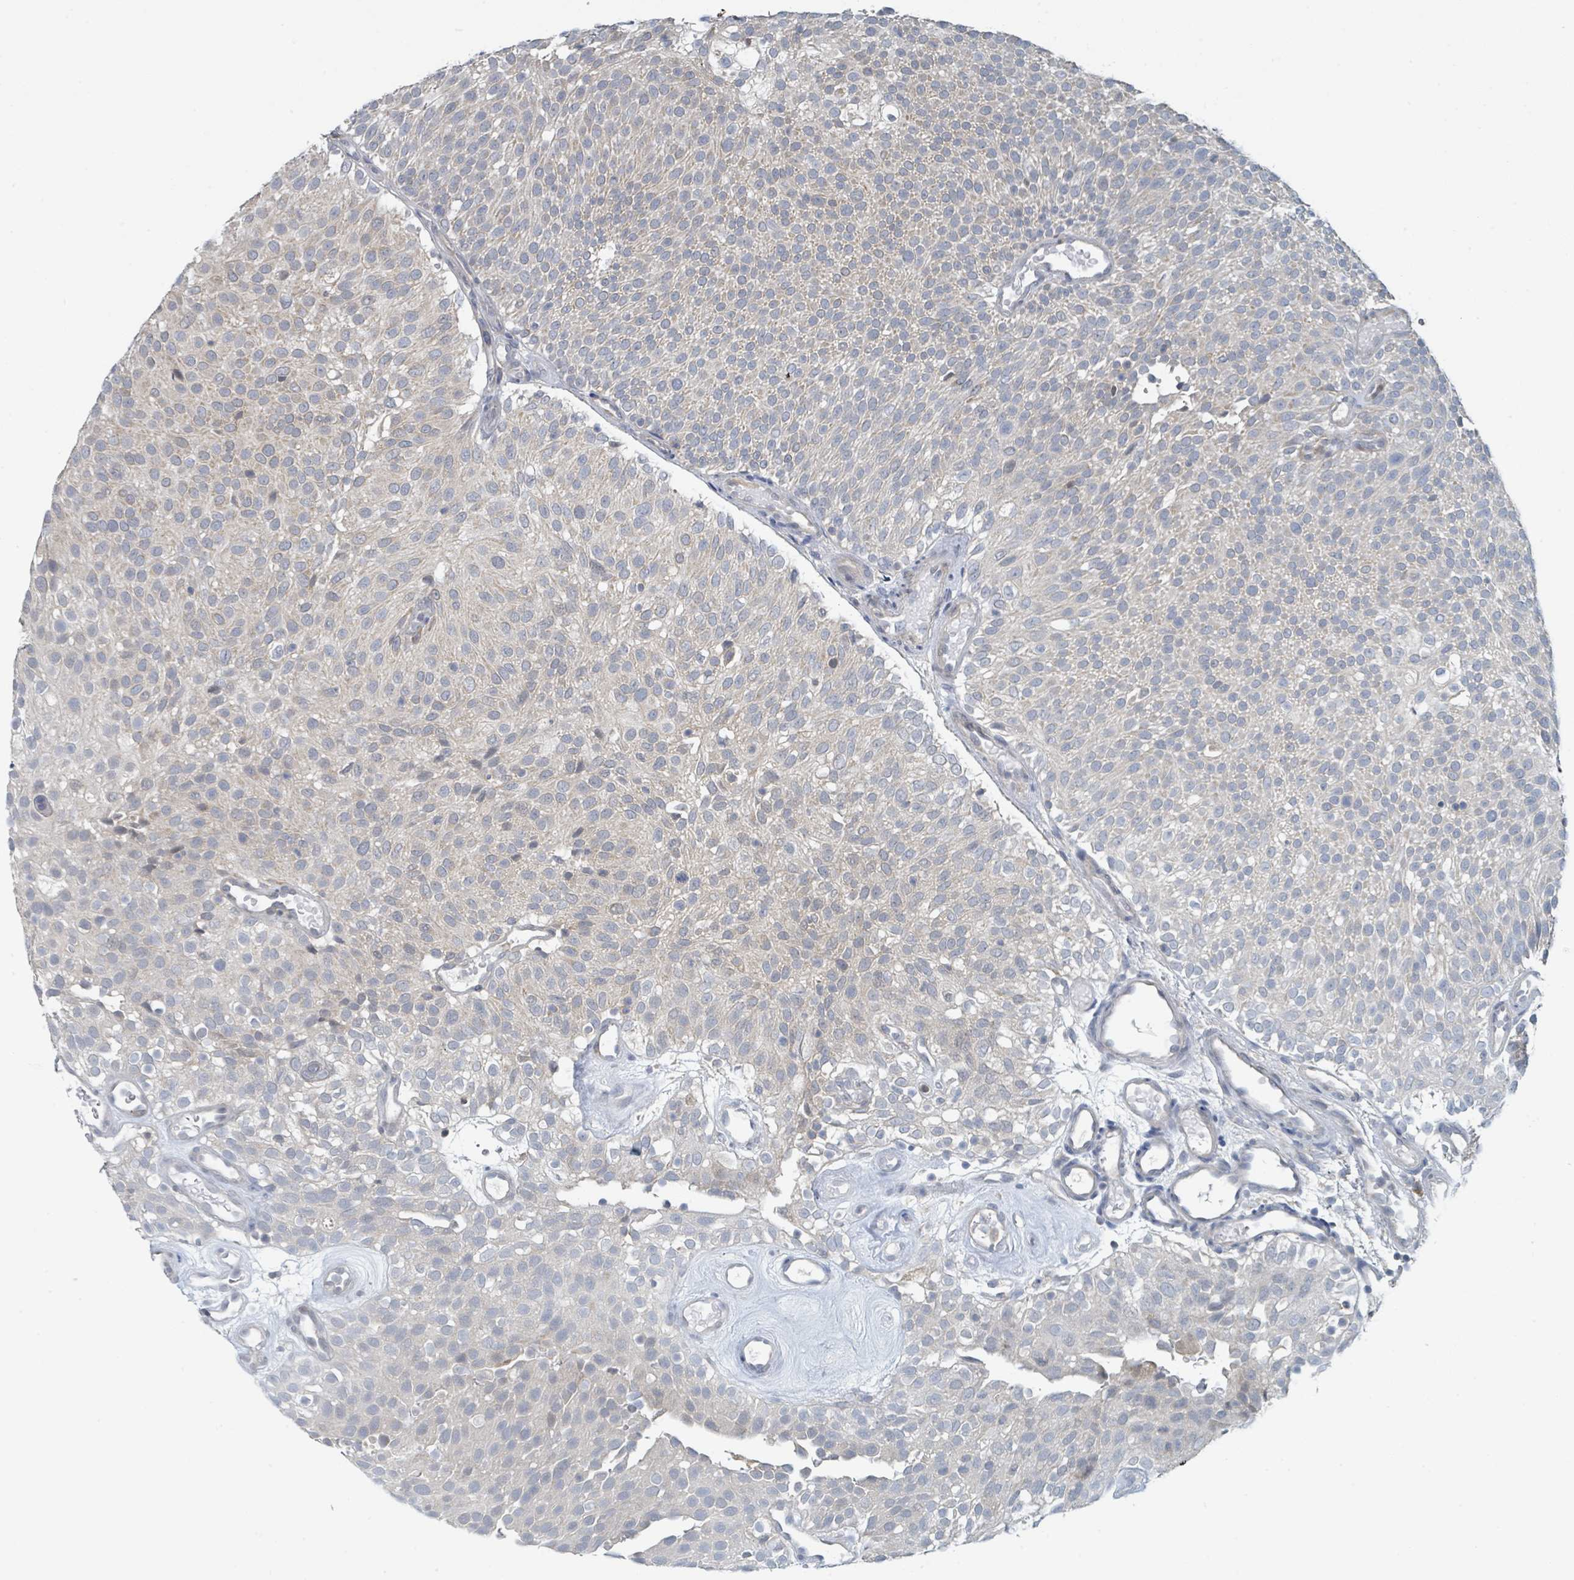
{"staining": {"intensity": "weak", "quantity": "<25%", "location": "cytoplasmic/membranous"}, "tissue": "urothelial cancer", "cell_type": "Tumor cells", "image_type": "cancer", "snomed": [{"axis": "morphology", "description": "Urothelial carcinoma, Low grade"}, {"axis": "topography", "description": "Urinary bladder"}], "caption": "Protein analysis of urothelial carcinoma (low-grade) reveals no significant staining in tumor cells.", "gene": "ANKRD55", "patient": {"sex": "male", "age": 78}}